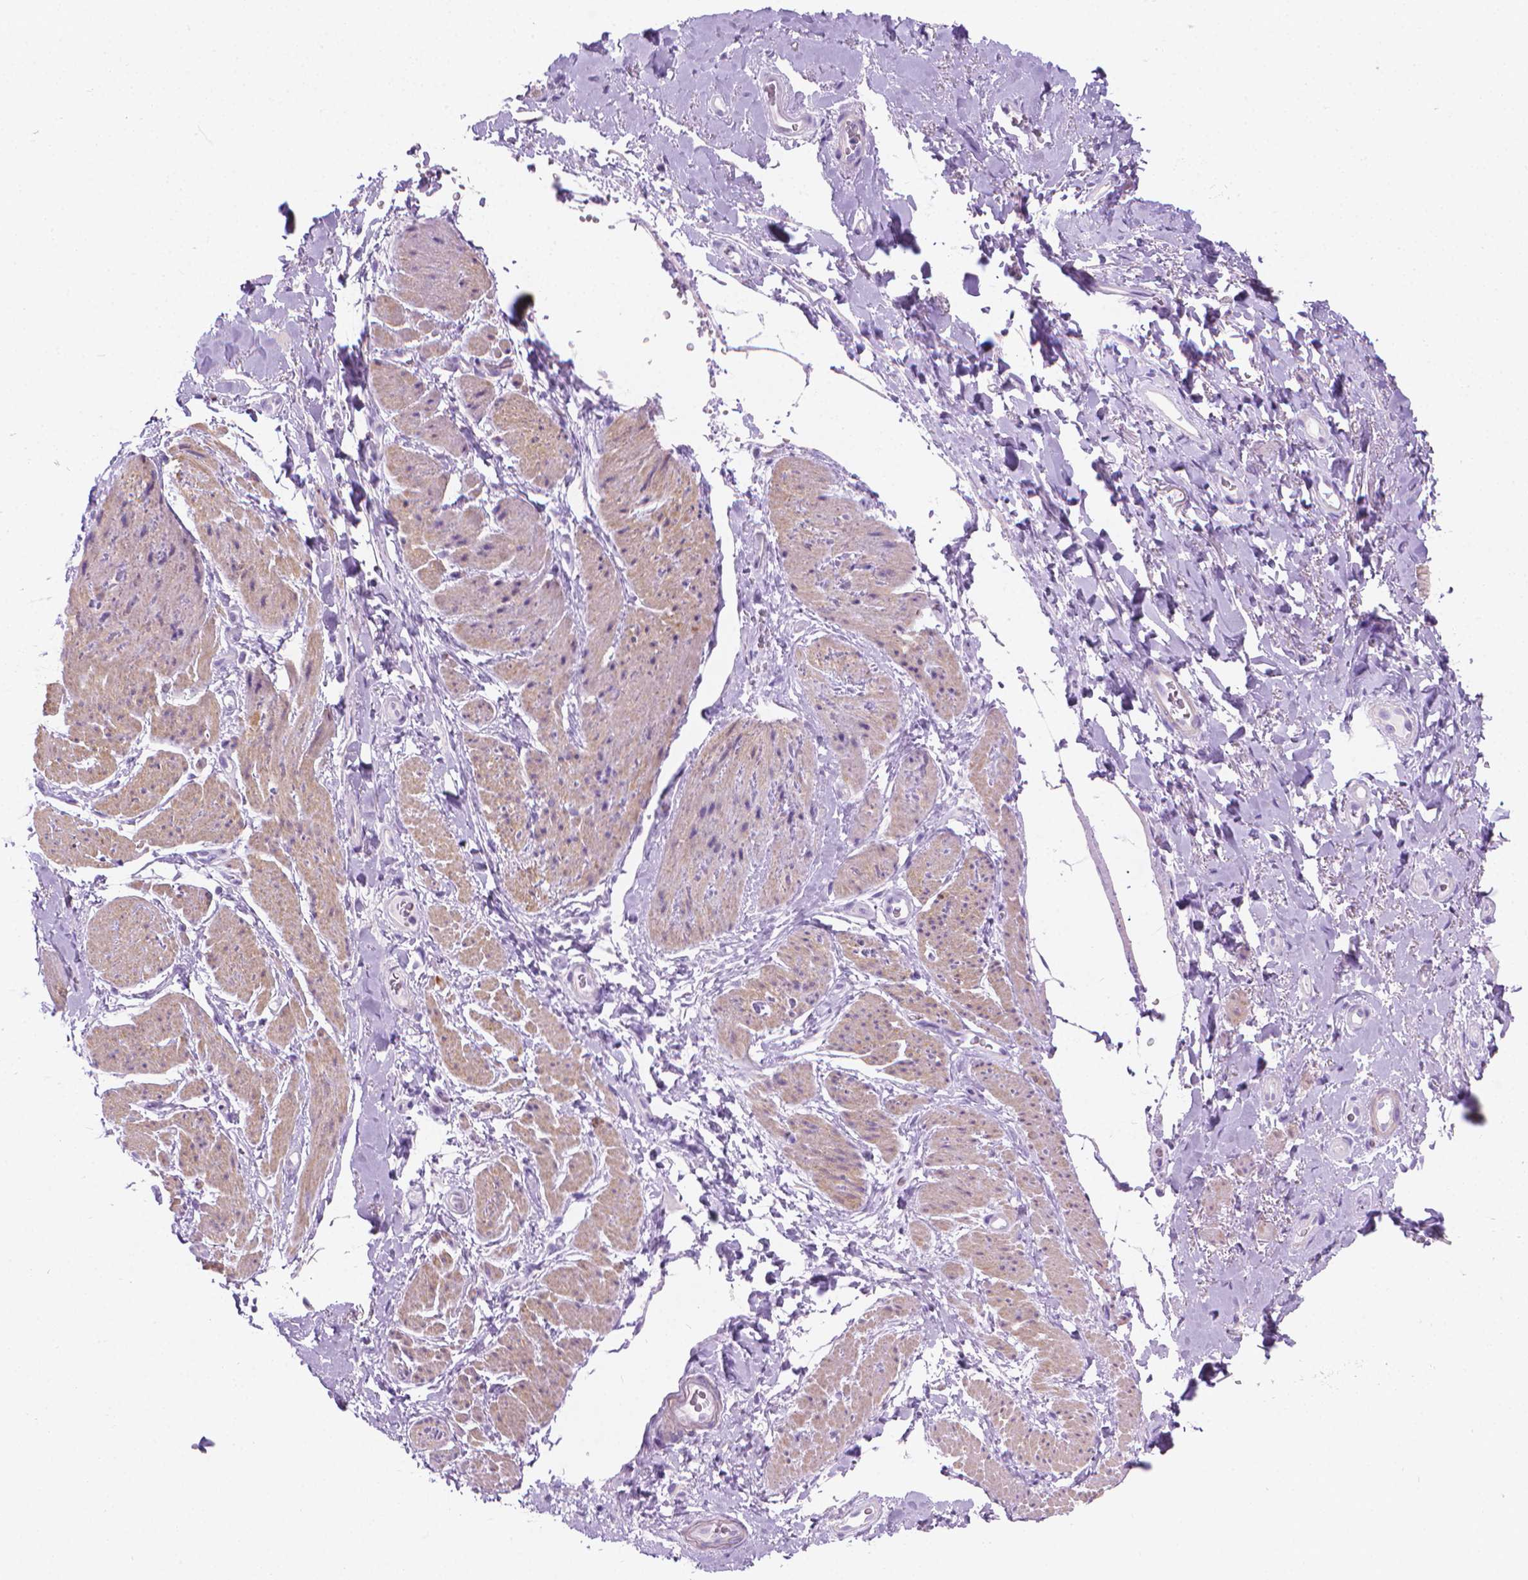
{"staining": {"intensity": "negative", "quantity": "none", "location": "none"}, "tissue": "adipose tissue", "cell_type": "Adipocytes", "image_type": "normal", "snomed": [{"axis": "morphology", "description": "Normal tissue, NOS"}, {"axis": "topography", "description": "Anal"}, {"axis": "topography", "description": "Peripheral nerve tissue"}], "caption": "This histopathology image is of benign adipose tissue stained with immunohistochemistry to label a protein in brown with the nuclei are counter-stained blue. There is no expression in adipocytes. (Stains: DAB (3,3'-diaminobenzidine) IHC with hematoxylin counter stain, Microscopy: brightfield microscopy at high magnification).", "gene": "FASN", "patient": {"sex": "male", "age": 53}}